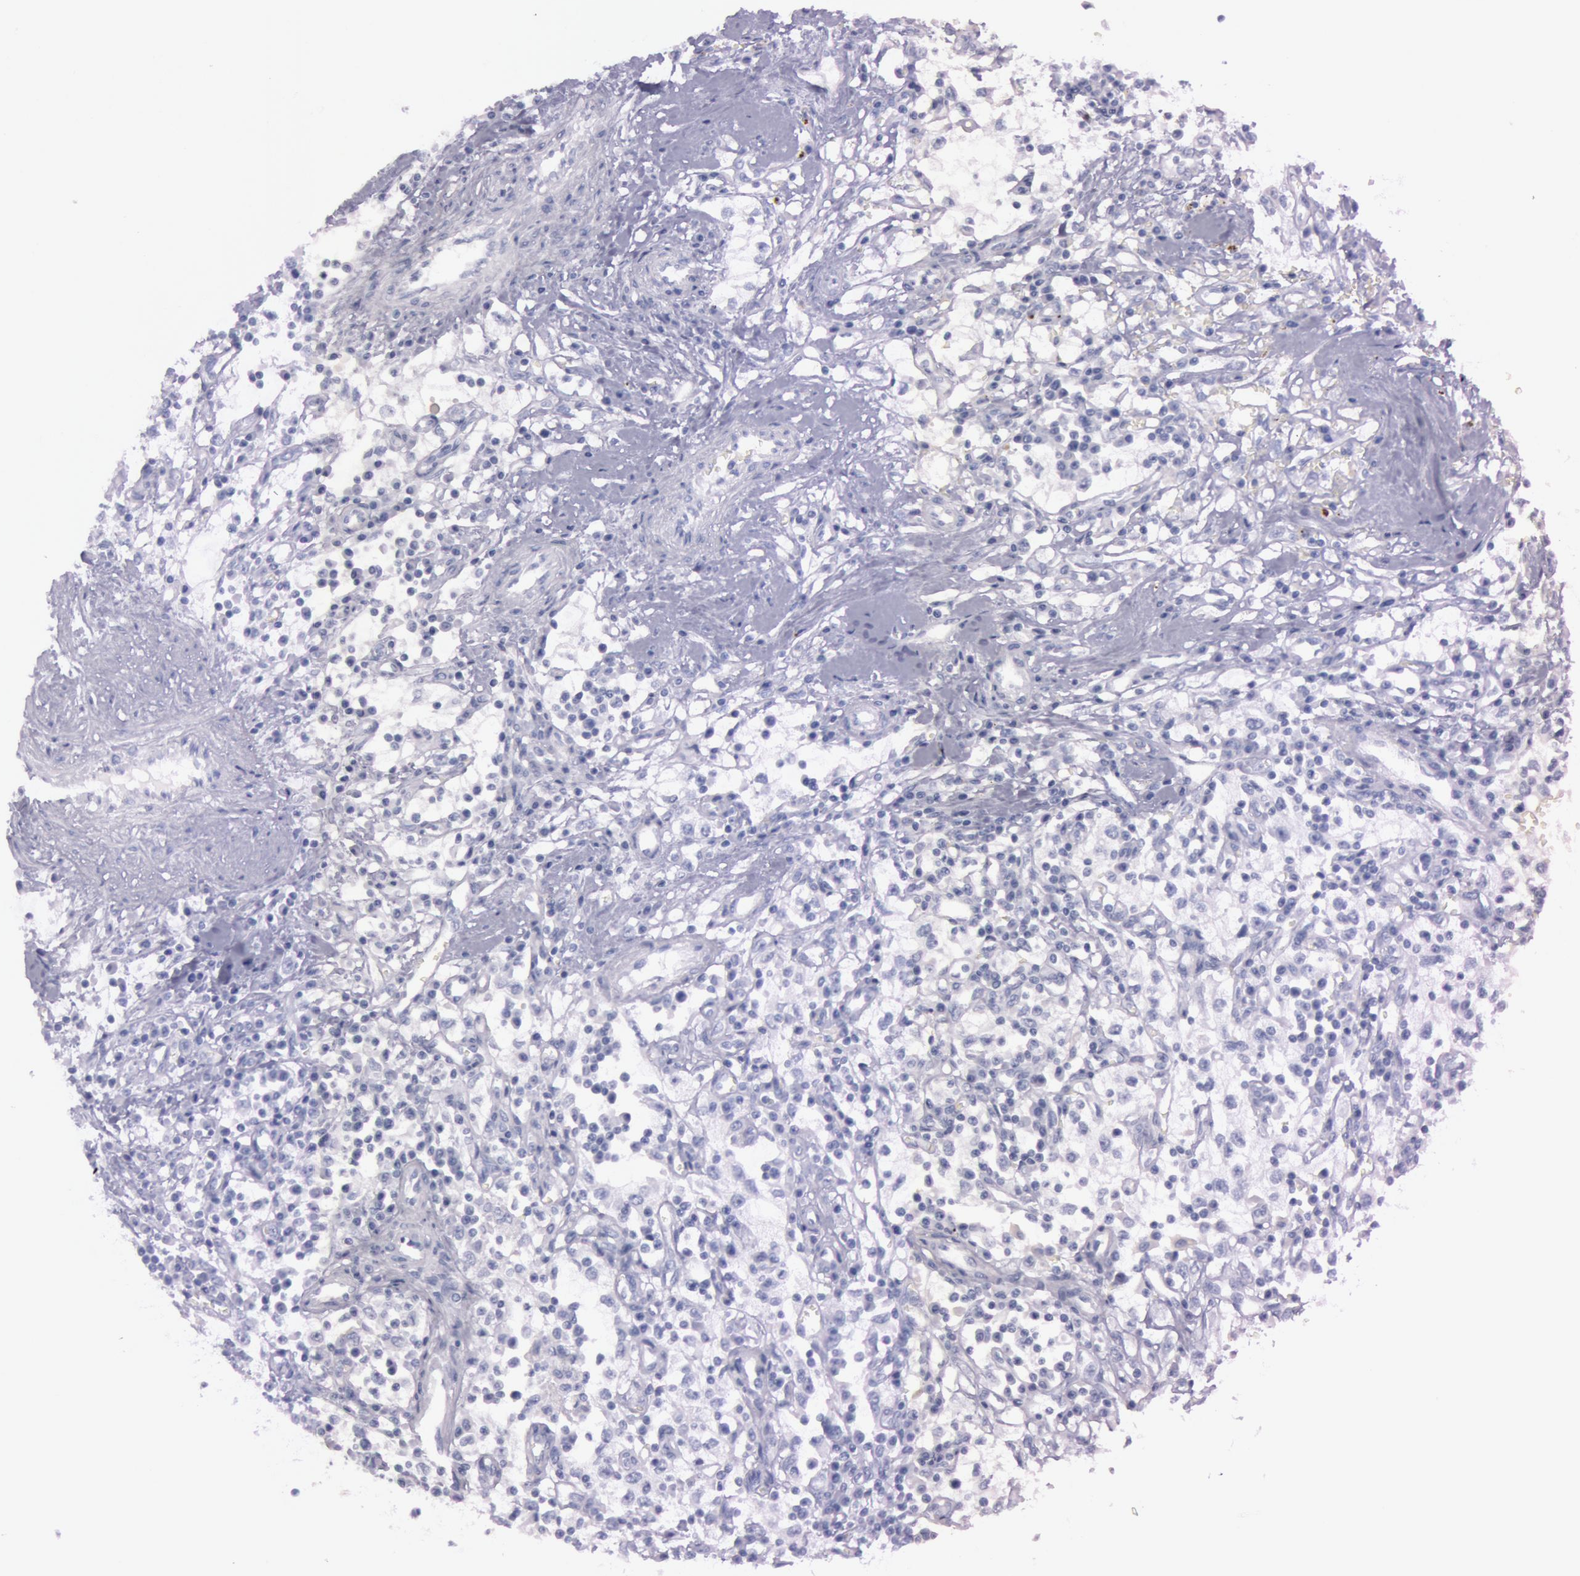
{"staining": {"intensity": "negative", "quantity": "none", "location": "none"}, "tissue": "renal cancer", "cell_type": "Tumor cells", "image_type": "cancer", "snomed": [{"axis": "morphology", "description": "Adenocarcinoma, NOS"}, {"axis": "topography", "description": "Kidney"}], "caption": "A histopathology image of human renal cancer is negative for staining in tumor cells.", "gene": "S100A7", "patient": {"sex": "male", "age": 82}}